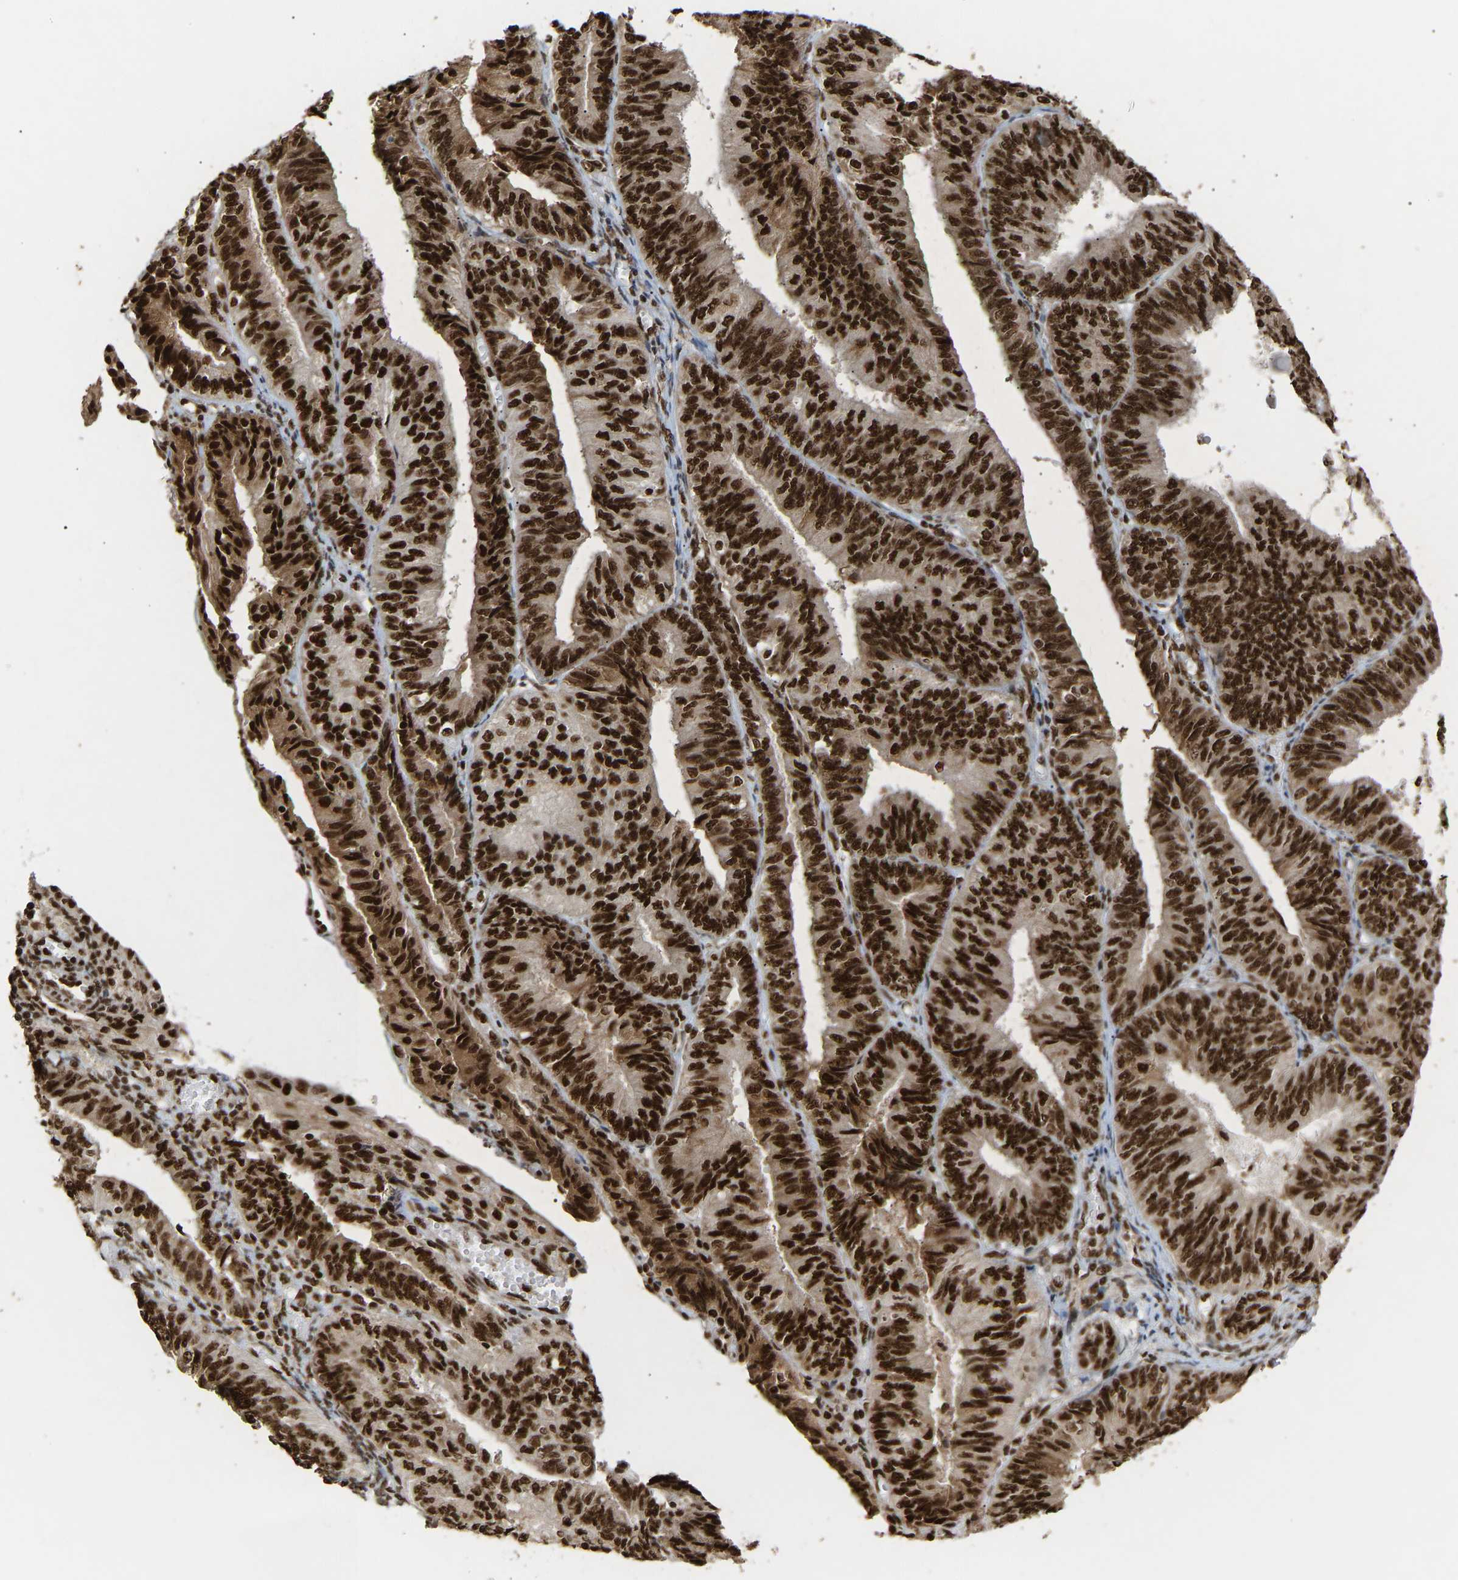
{"staining": {"intensity": "strong", "quantity": ">75%", "location": "cytoplasmic/membranous,nuclear"}, "tissue": "endometrial cancer", "cell_type": "Tumor cells", "image_type": "cancer", "snomed": [{"axis": "morphology", "description": "Adenocarcinoma, NOS"}, {"axis": "topography", "description": "Endometrium"}], "caption": "A high-resolution histopathology image shows immunohistochemistry (IHC) staining of endometrial cancer, which shows strong cytoplasmic/membranous and nuclear positivity in approximately >75% of tumor cells.", "gene": "ALYREF", "patient": {"sex": "female", "age": 58}}